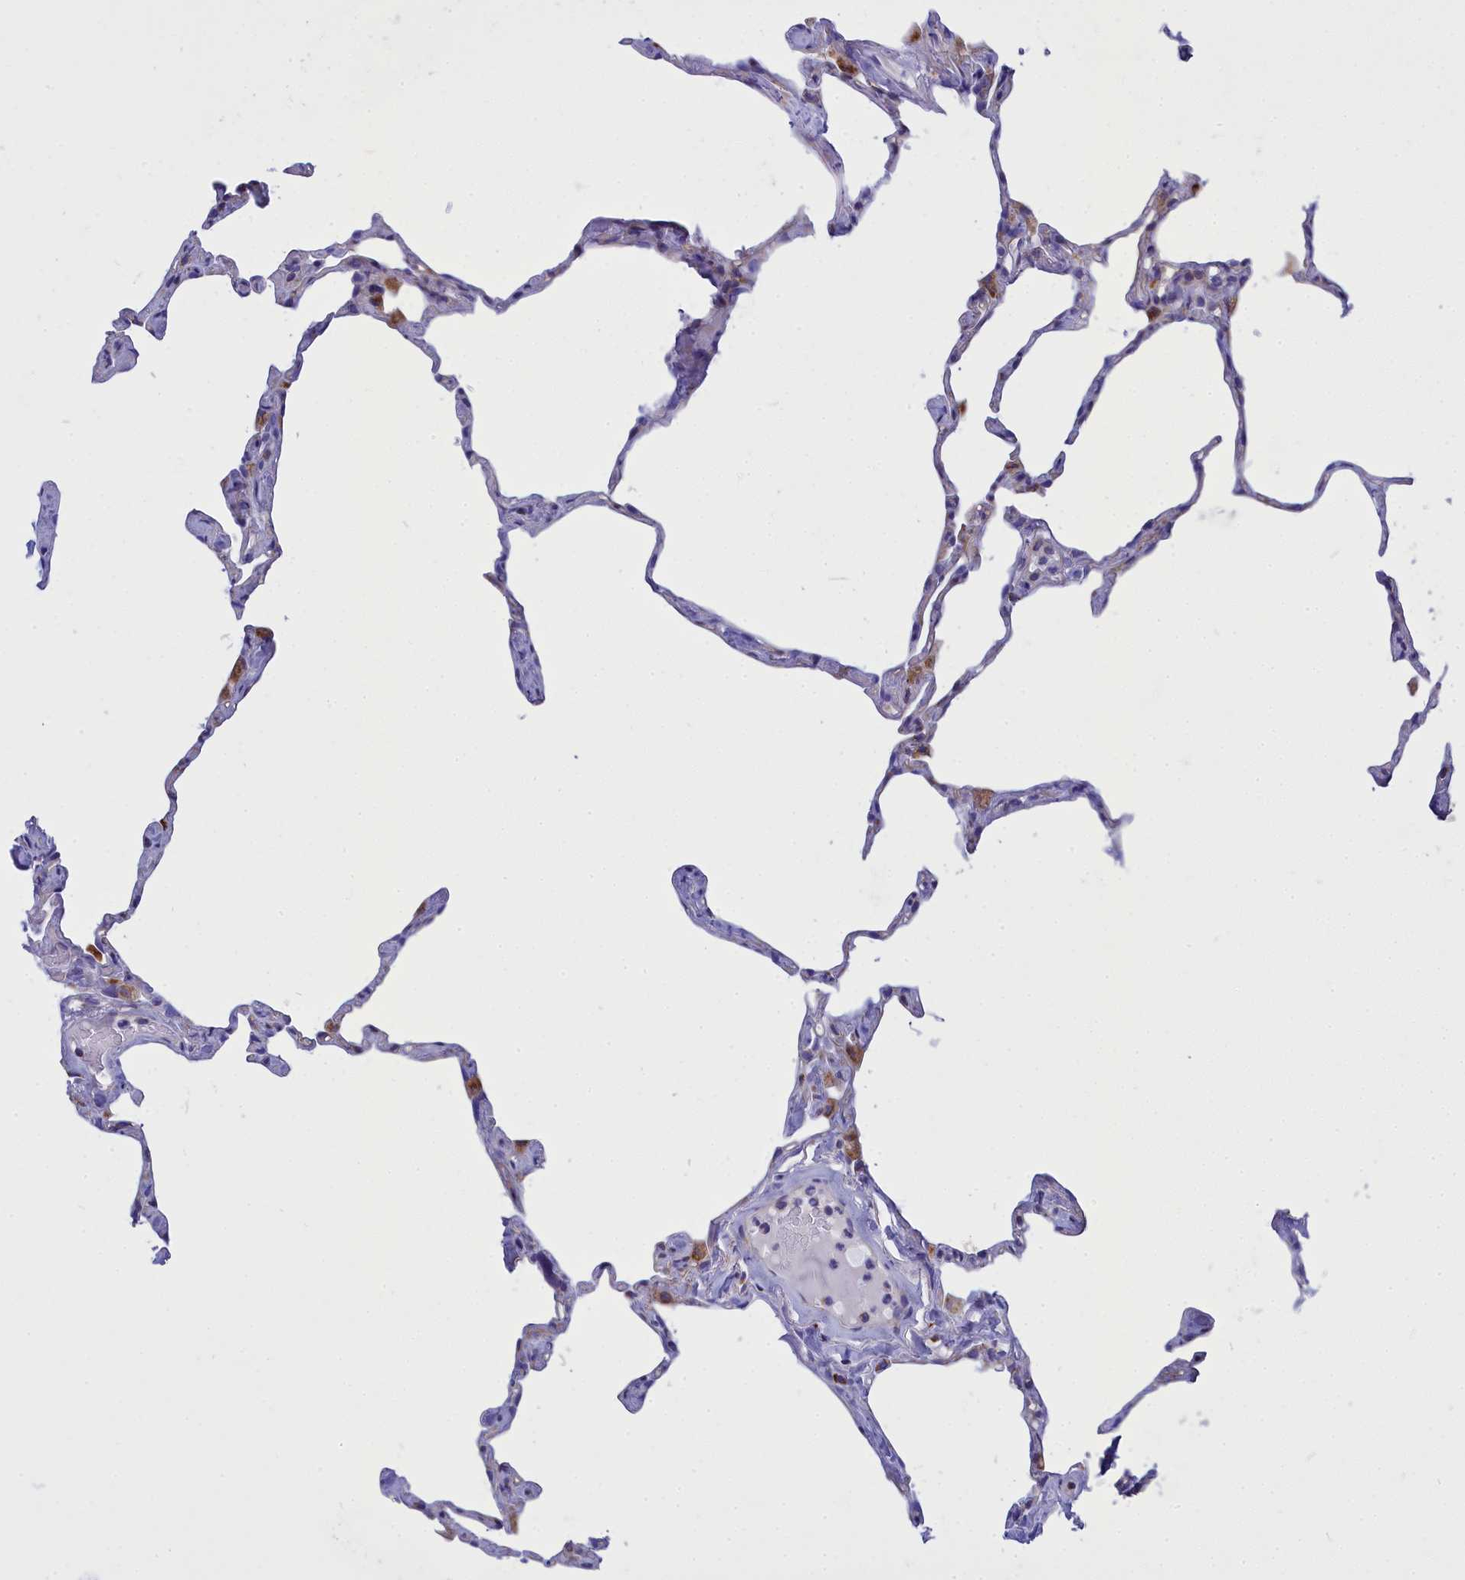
{"staining": {"intensity": "moderate", "quantity": "<25%", "location": "cytoplasmic/membranous"}, "tissue": "lung", "cell_type": "Alveolar cells", "image_type": "normal", "snomed": [{"axis": "morphology", "description": "Normal tissue, NOS"}, {"axis": "topography", "description": "Lung"}], "caption": "This is a micrograph of IHC staining of normal lung, which shows moderate positivity in the cytoplasmic/membranous of alveolar cells.", "gene": "CCRL2", "patient": {"sex": "male", "age": 65}}